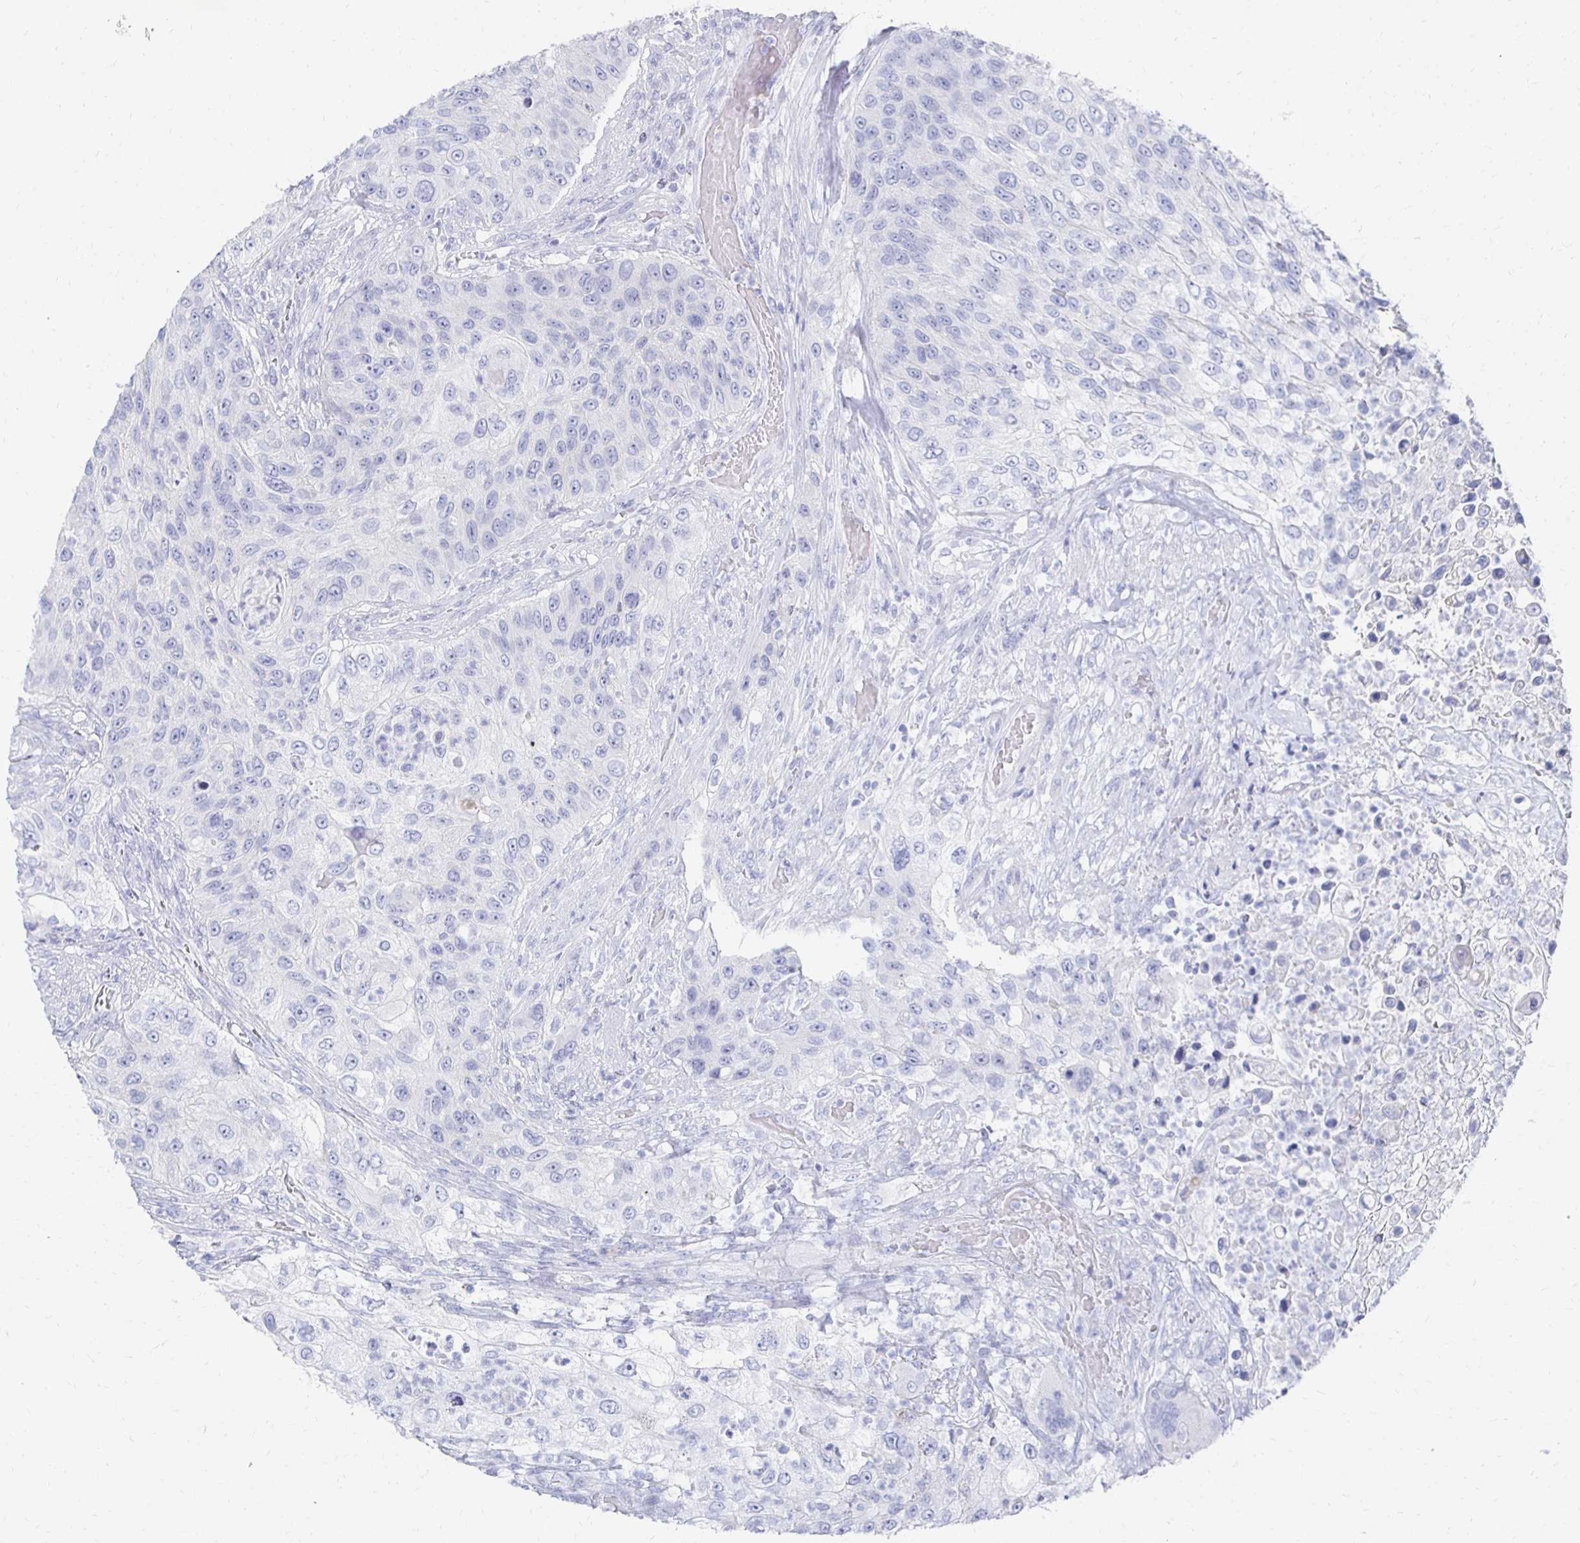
{"staining": {"intensity": "negative", "quantity": "none", "location": "none"}, "tissue": "urothelial cancer", "cell_type": "Tumor cells", "image_type": "cancer", "snomed": [{"axis": "morphology", "description": "Urothelial carcinoma, High grade"}, {"axis": "topography", "description": "Urinary bladder"}], "caption": "Urothelial cancer stained for a protein using IHC demonstrates no positivity tumor cells.", "gene": "PRDM7", "patient": {"sex": "female", "age": 60}}